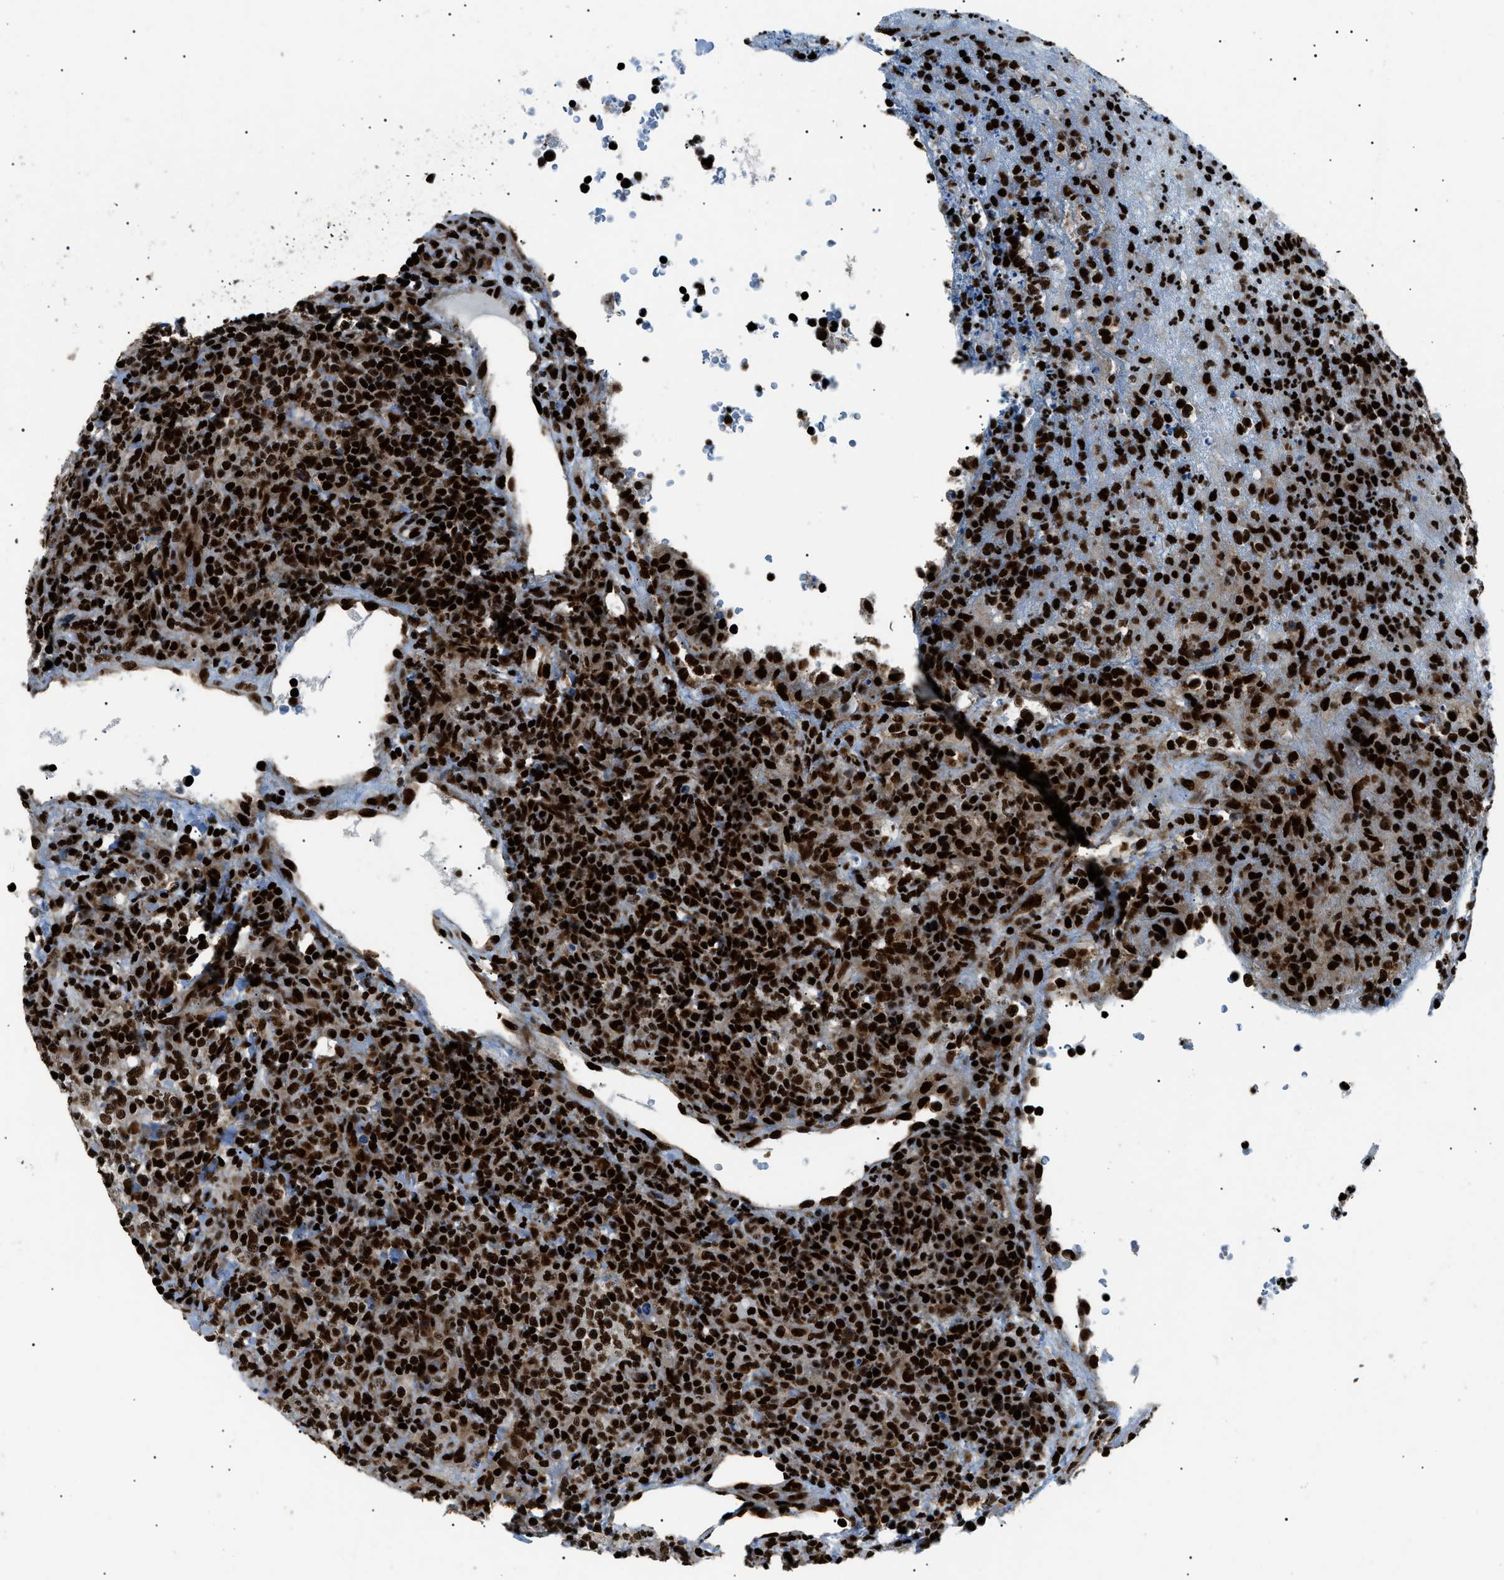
{"staining": {"intensity": "strong", "quantity": ">75%", "location": "nuclear"}, "tissue": "lymphoma", "cell_type": "Tumor cells", "image_type": "cancer", "snomed": [{"axis": "morphology", "description": "Malignant lymphoma, non-Hodgkin's type, High grade"}, {"axis": "topography", "description": "Lymph node"}], "caption": "Protein analysis of malignant lymphoma, non-Hodgkin's type (high-grade) tissue demonstrates strong nuclear positivity in about >75% of tumor cells.", "gene": "HNRNPK", "patient": {"sex": "female", "age": 76}}